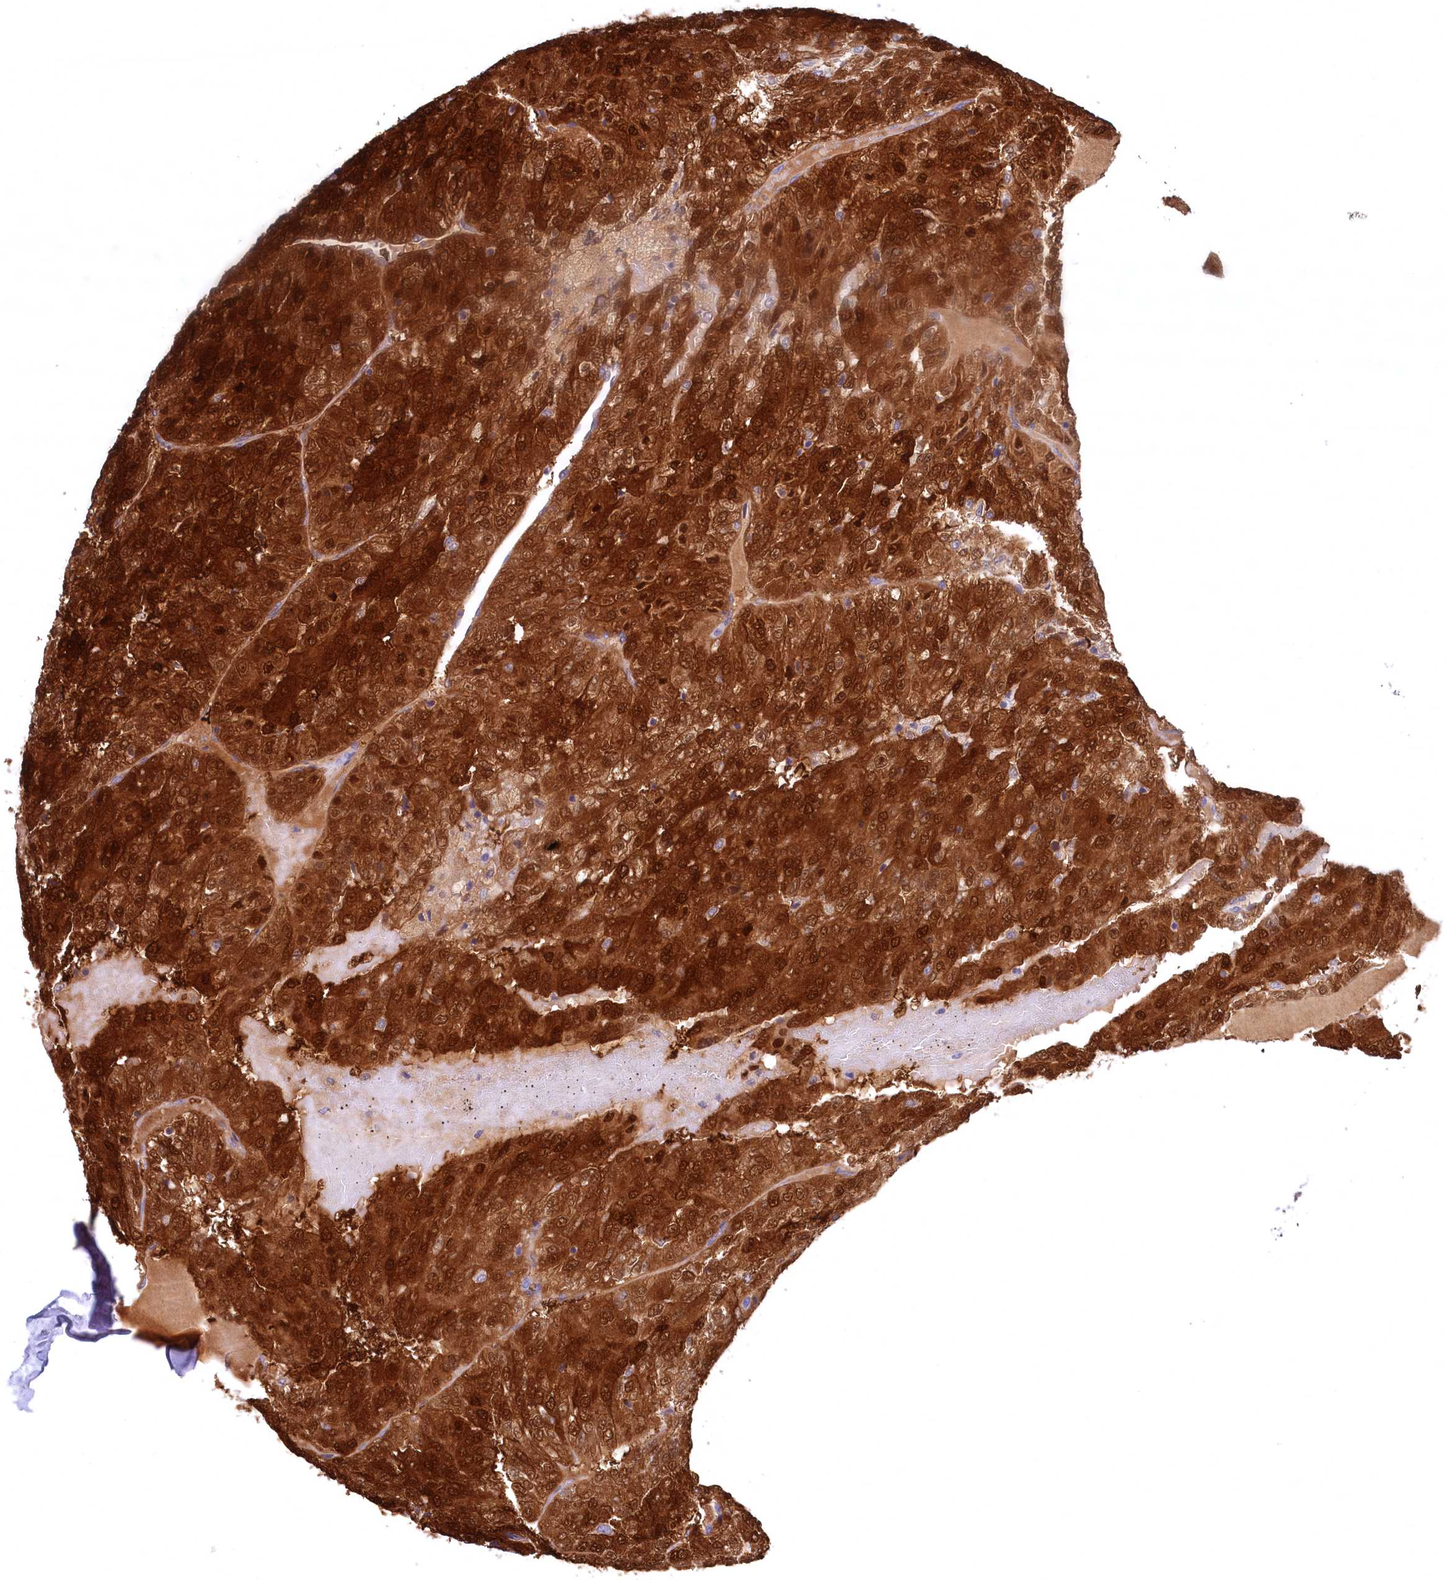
{"staining": {"intensity": "strong", "quantity": ">75%", "location": "cytoplasmic/membranous,nuclear"}, "tissue": "renal cancer", "cell_type": "Tumor cells", "image_type": "cancer", "snomed": [{"axis": "morphology", "description": "Adenocarcinoma, NOS"}, {"axis": "topography", "description": "Kidney"}], "caption": "Immunohistochemical staining of renal cancer (adenocarcinoma) displays high levels of strong cytoplasmic/membranous and nuclear protein expression in approximately >75% of tumor cells. (DAB IHC, brown staining for protein, blue staining for nuclei).", "gene": "C11orf54", "patient": {"sex": "female", "age": 63}}